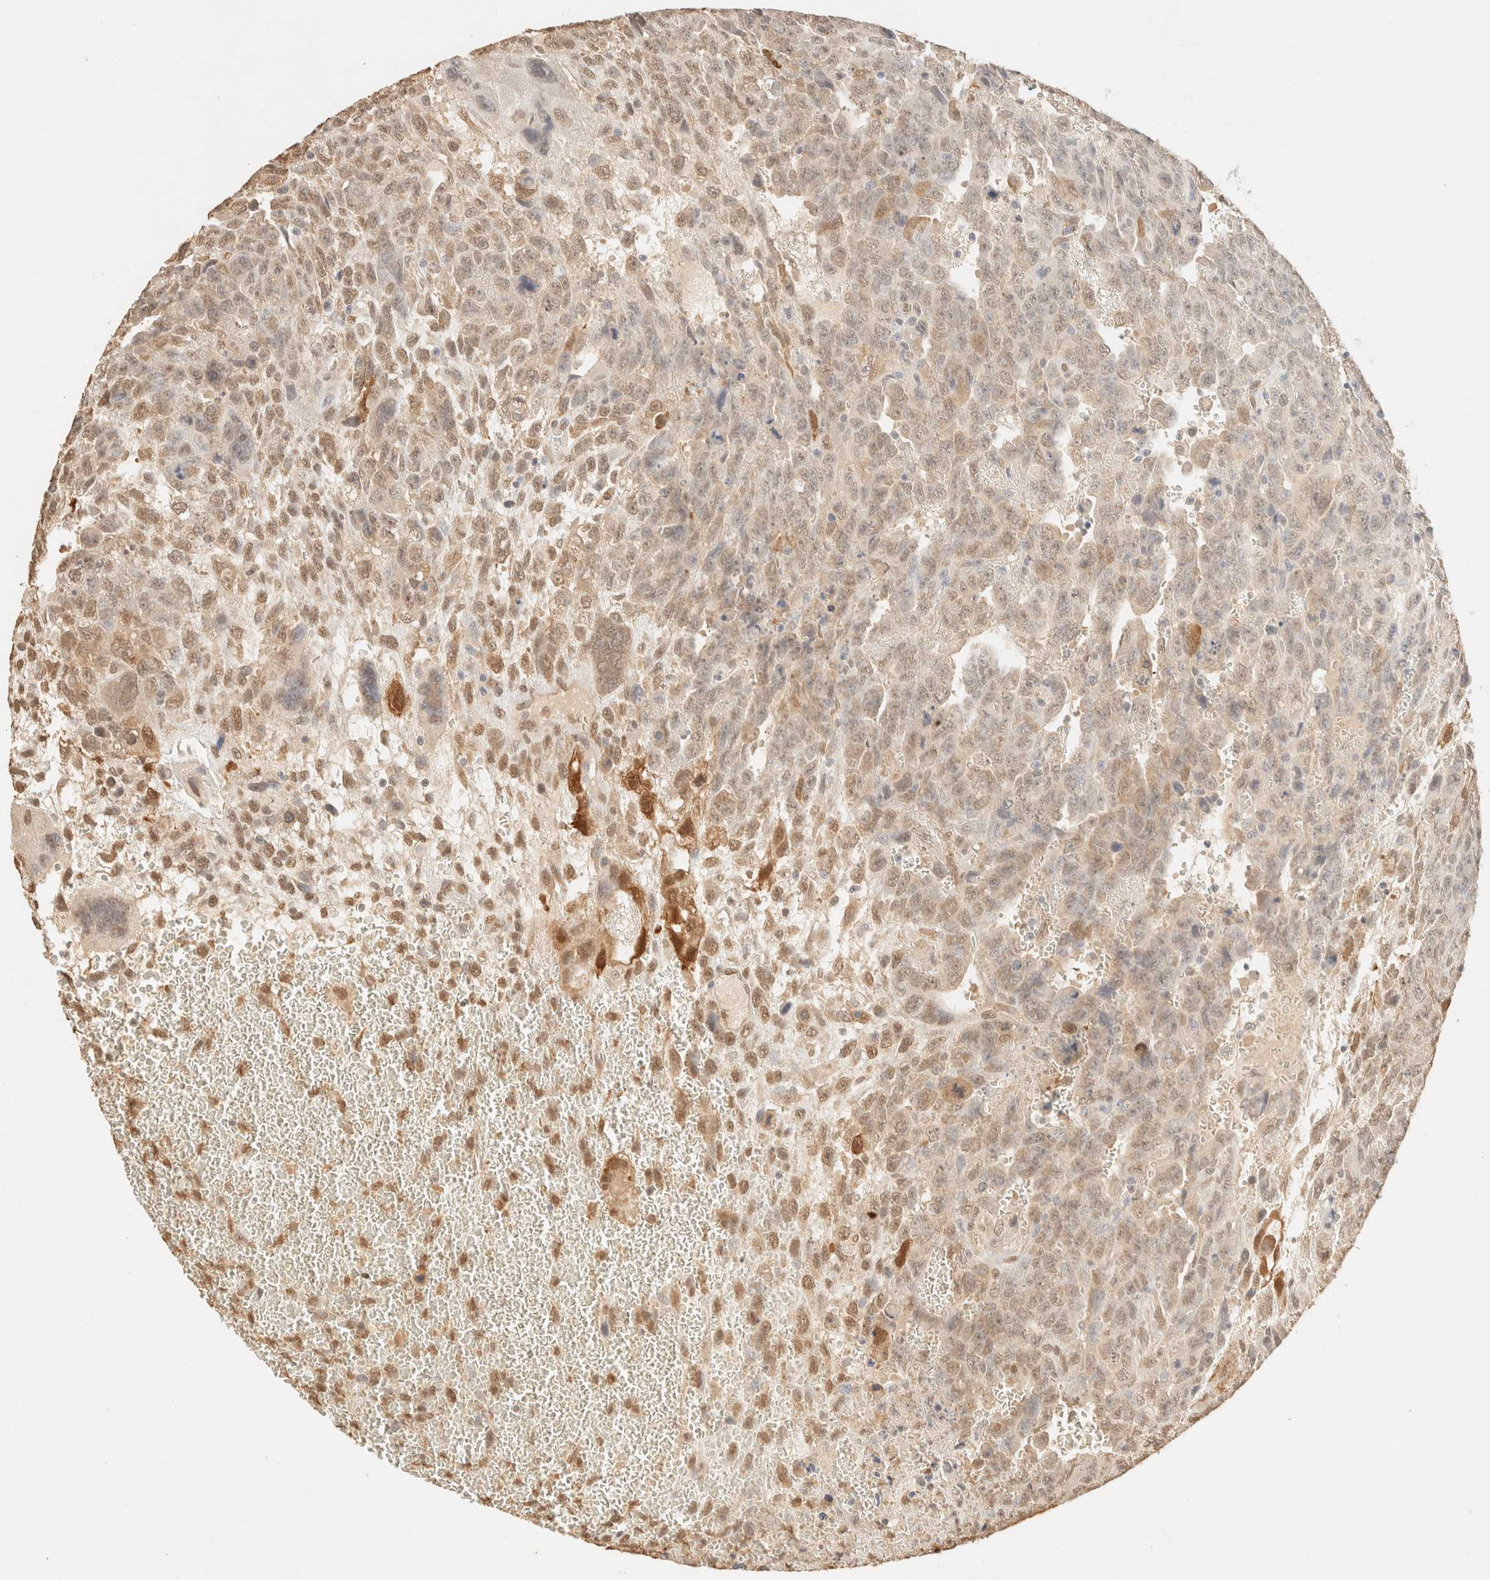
{"staining": {"intensity": "weak", "quantity": ">75%", "location": "cytoplasmic/membranous,nuclear"}, "tissue": "testis cancer", "cell_type": "Tumor cells", "image_type": "cancer", "snomed": [{"axis": "morphology", "description": "Carcinoma, Embryonal, NOS"}, {"axis": "topography", "description": "Testis"}], "caption": "There is low levels of weak cytoplasmic/membranous and nuclear positivity in tumor cells of embryonal carcinoma (testis), as demonstrated by immunohistochemical staining (brown color).", "gene": "S100A13", "patient": {"sex": "male", "age": 28}}